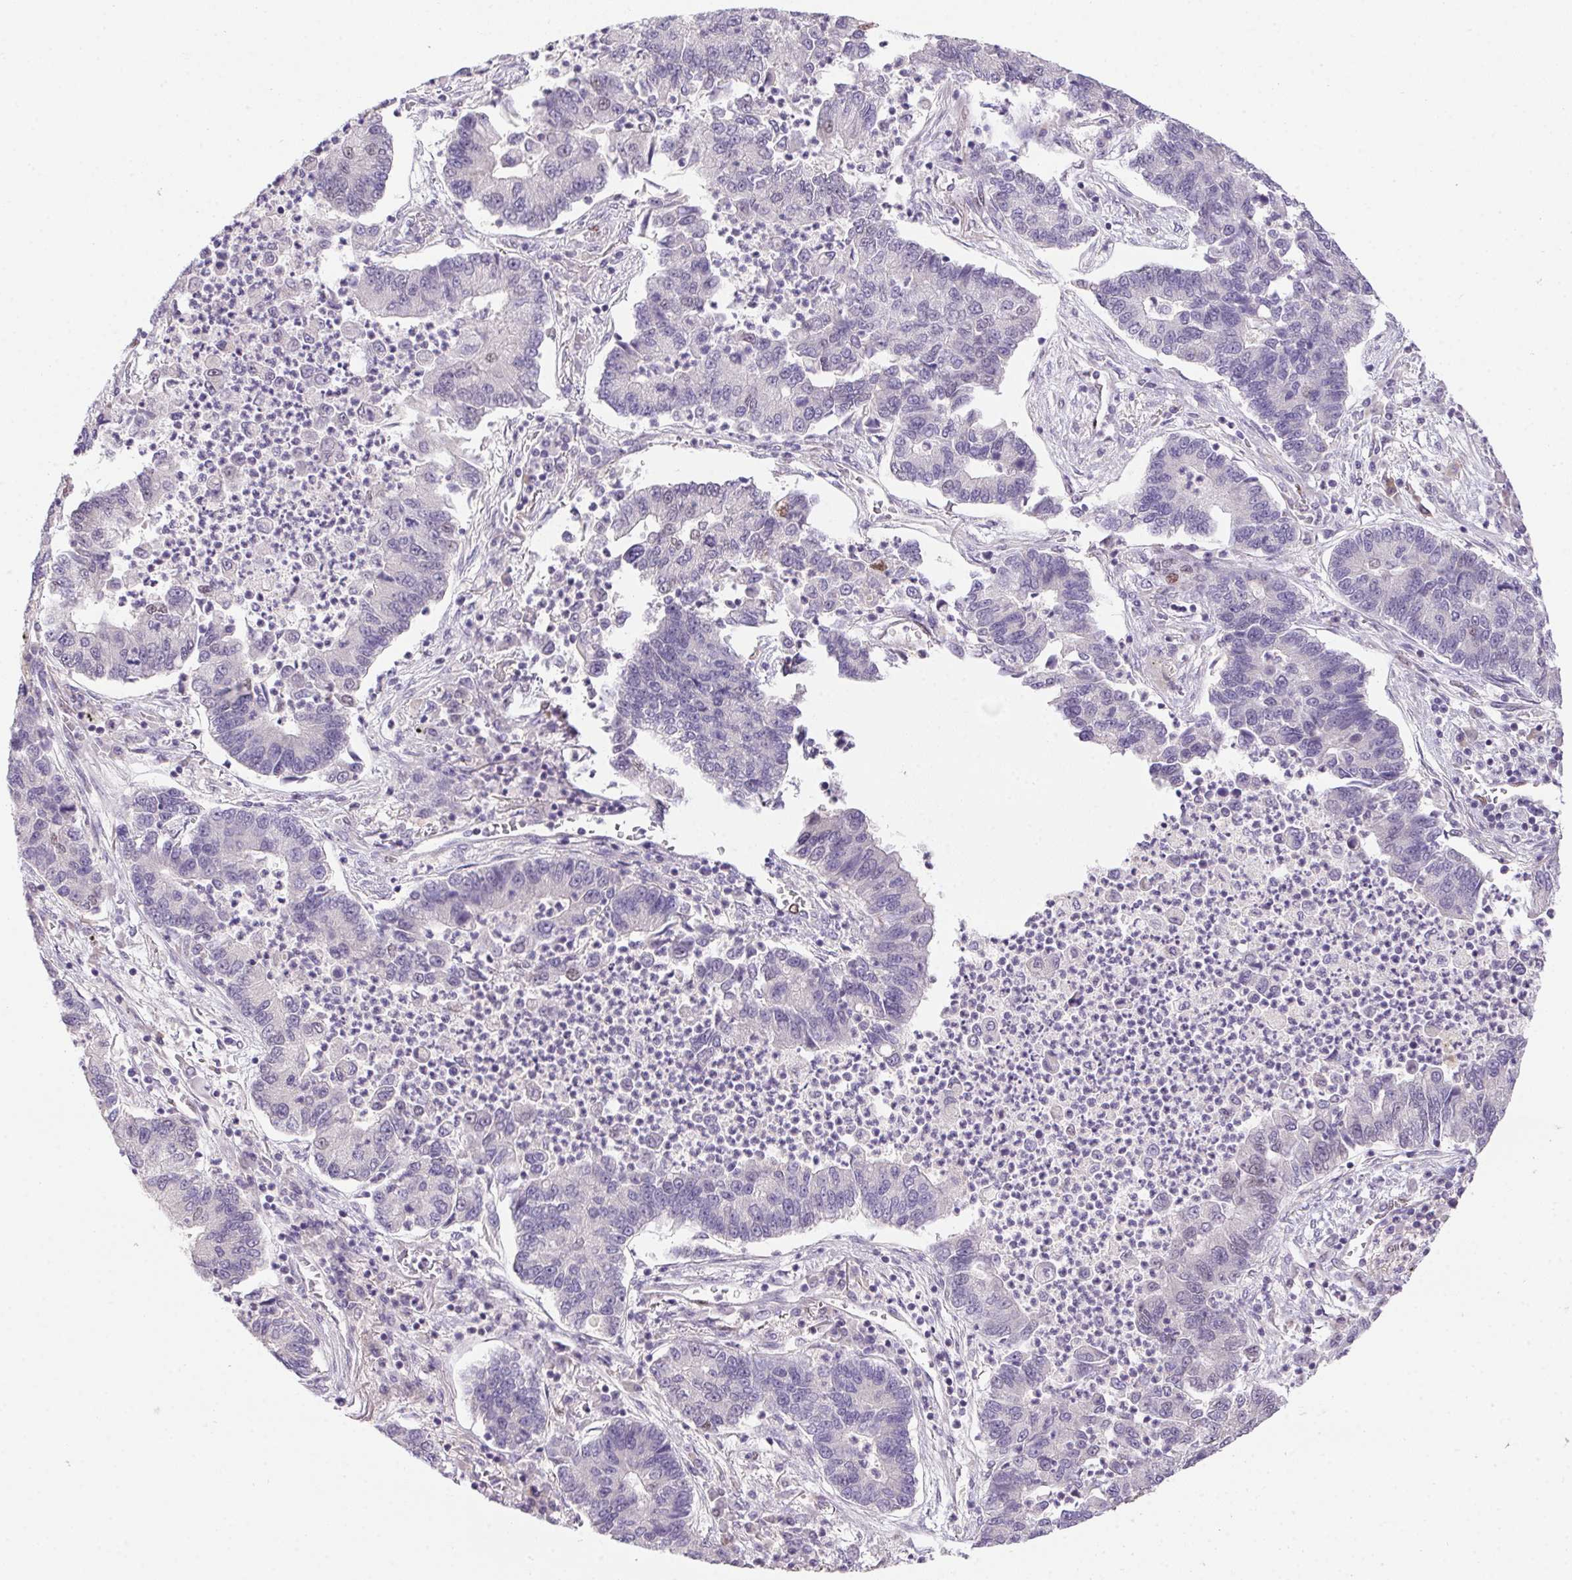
{"staining": {"intensity": "negative", "quantity": "none", "location": "none"}, "tissue": "lung cancer", "cell_type": "Tumor cells", "image_type": "cancer", "snomed": [{"axis": "morphology", "description": "Adenocarcinoma, NOS"}, {"axis": "topography", "description": "Lung"}], "caption": "This is a micrograph of immunohistochemistry (IHC) staining of lung cancer (adenocarcinoma), which shows no positivity in tumor cells.", "gene": "SP9", "patient": {"sex": "female", "age": 57}}